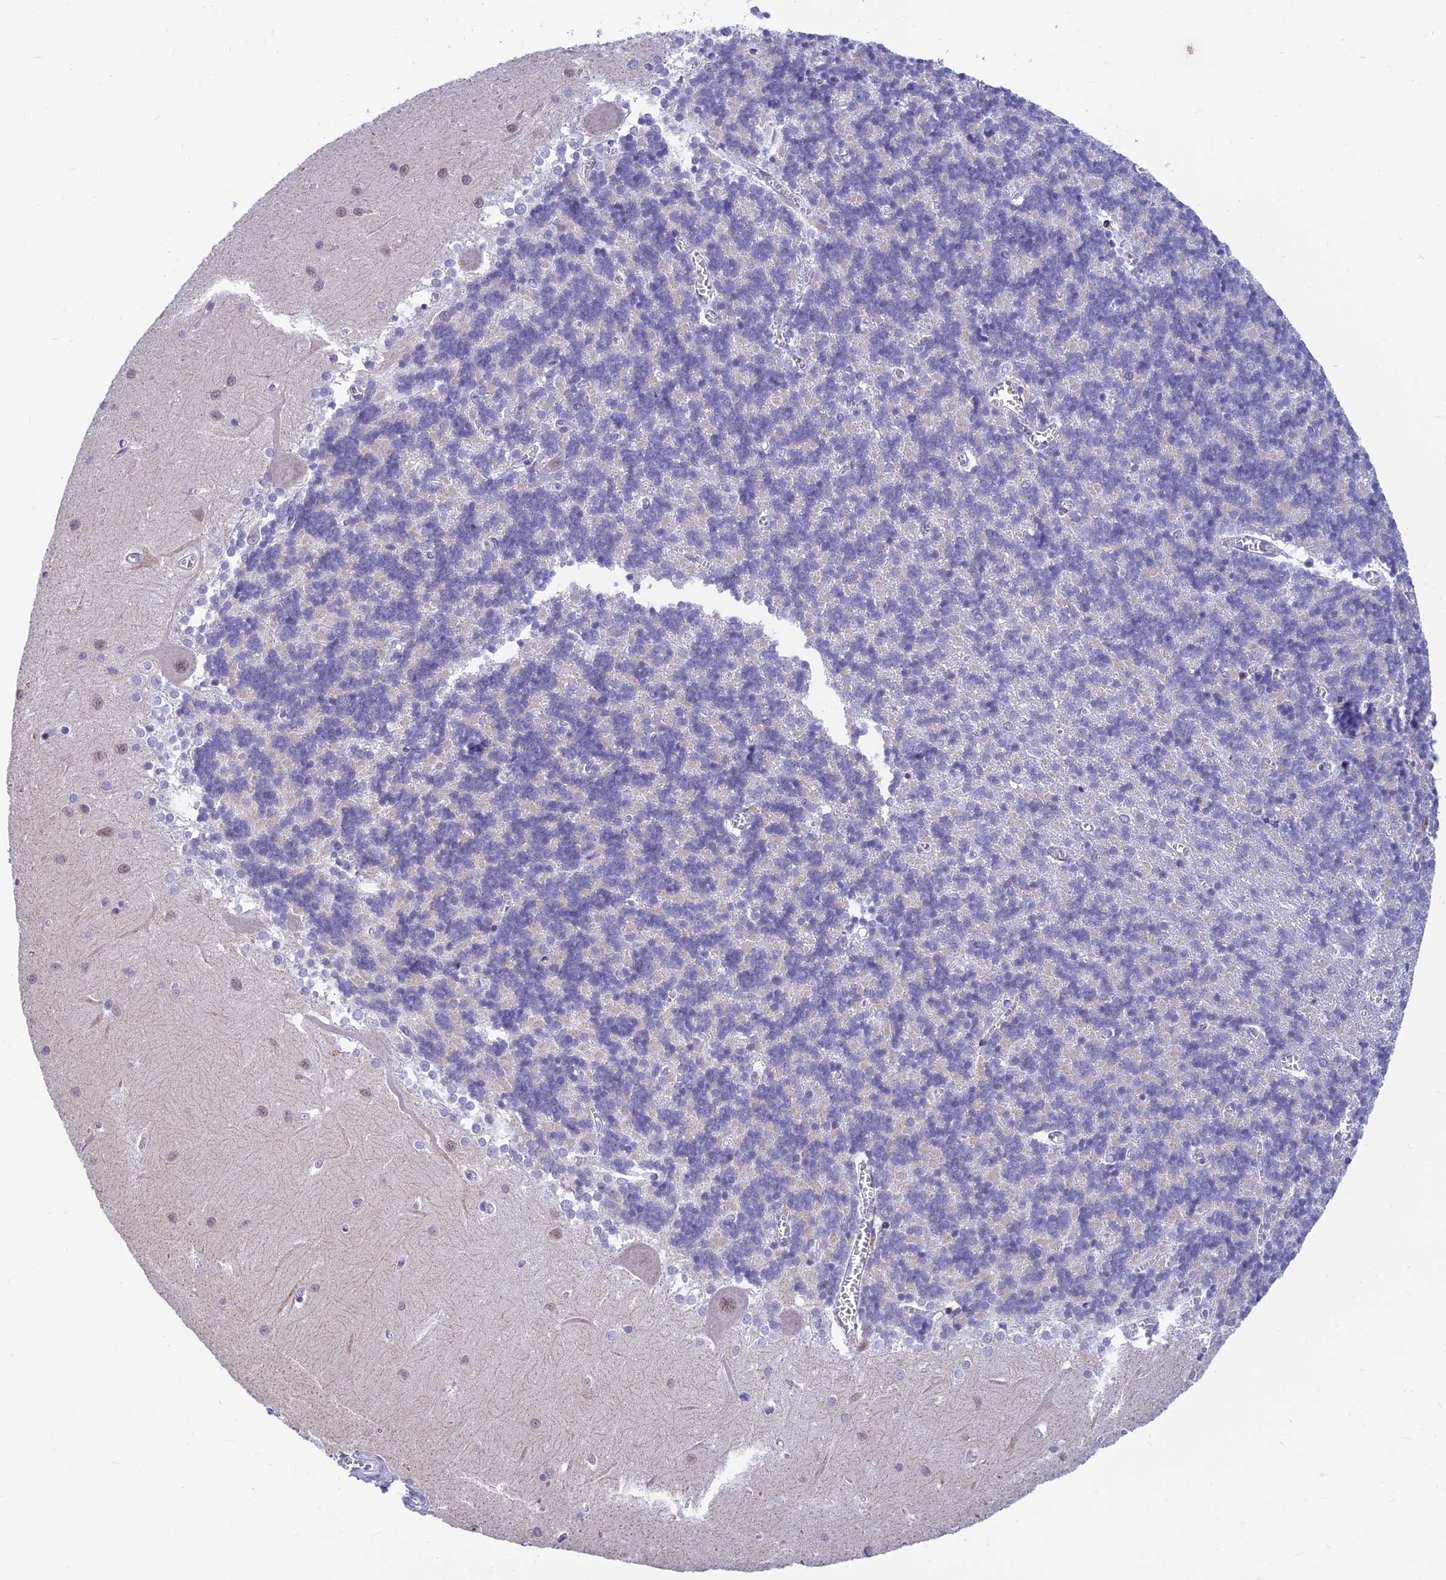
{"staining": {"intensity": "negative", "quantity": "none", "location": "none"}, "tissue": "cerebellum", "cell_type": "Cells in granular layer", "image_type": "normal", "snomed": [{"axis": "morphology", "description": "Normal tissue, NOS"}, {"axis": "topography", "description": "Cerebellum"}], "caption": "Immunohistochemistry histopathology image of normal cerebellum: human cerebellum stained with DAB (3,3'-diaminobenzidine) reveals no significant protein expression in cells in granular layer.", "gene": "INKA1", "patient": {"sex": "male", "age": 37}}